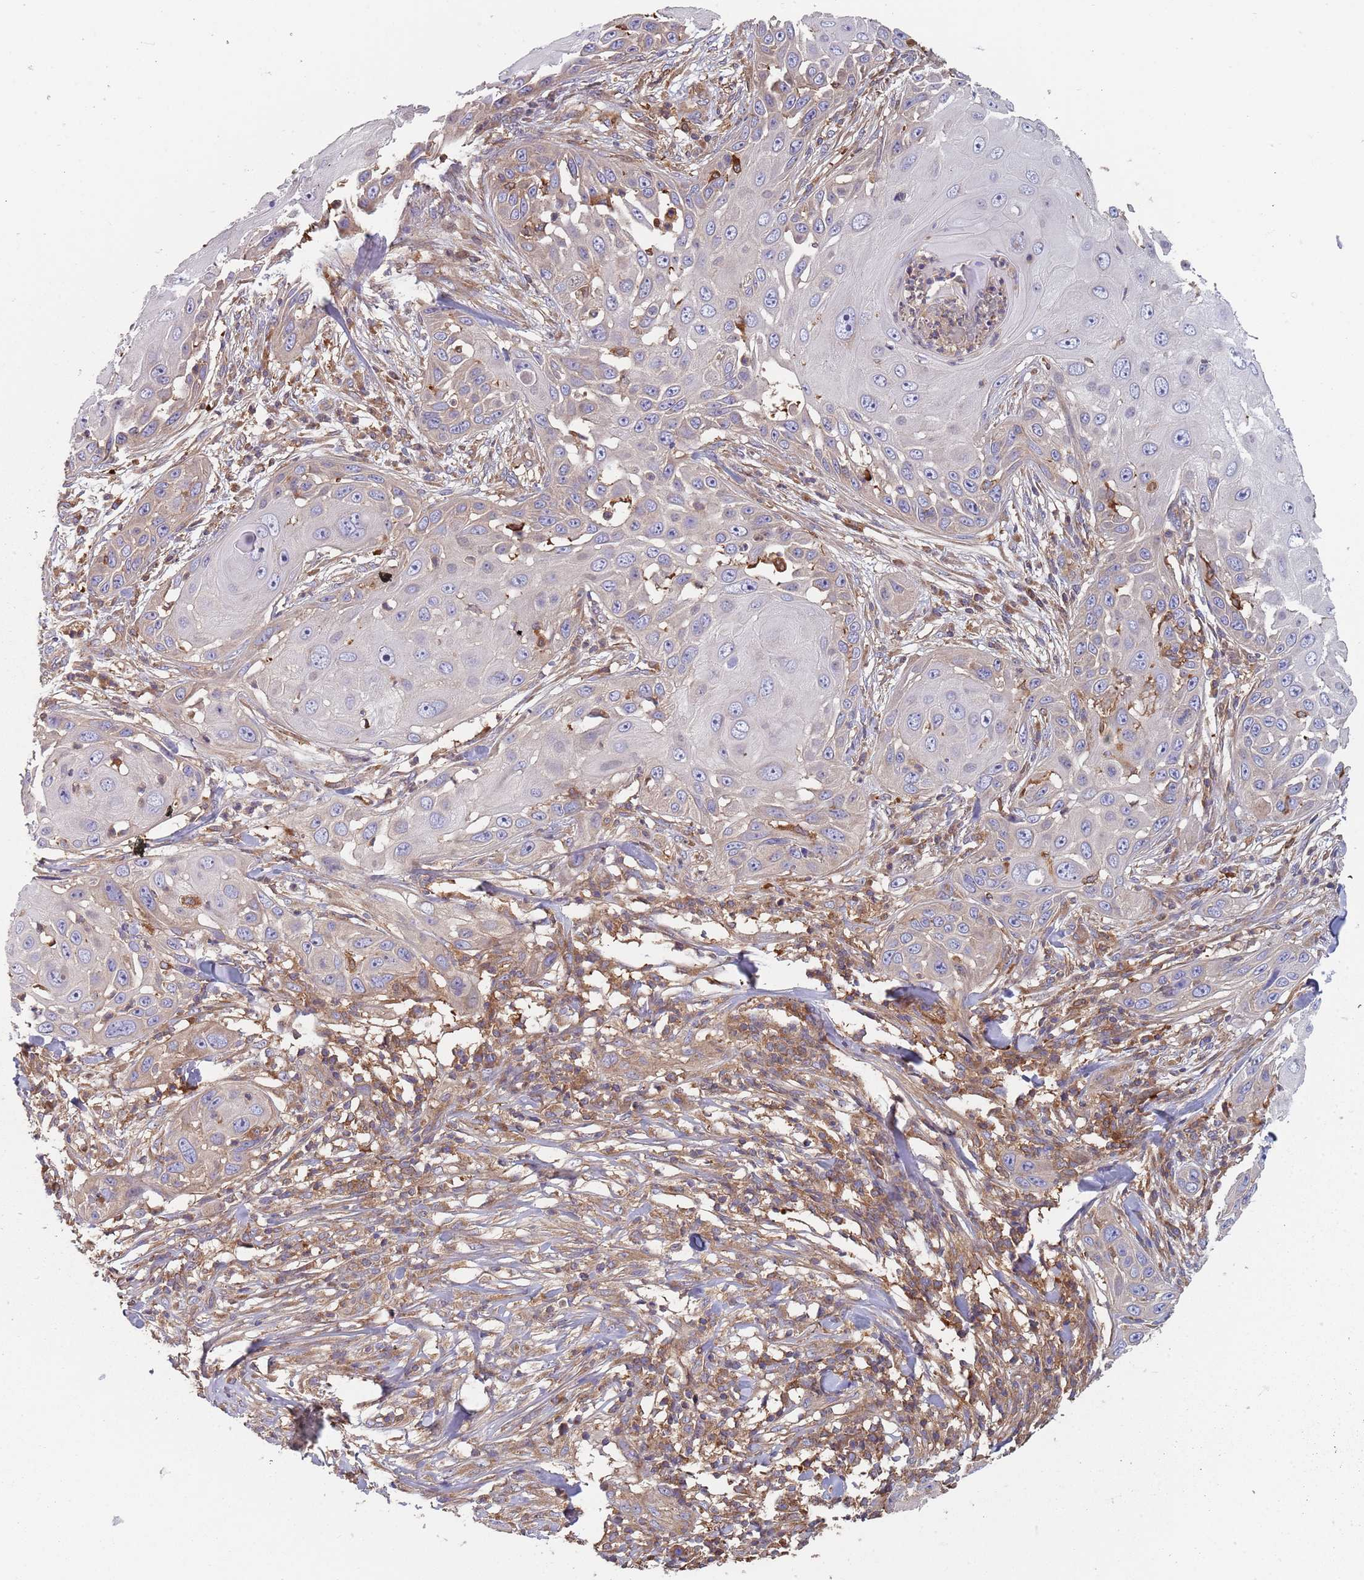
{"staining": {"intensity": "moderate", "quantity": "25%-75%", "location": "cytoplasmic/membranous"}, "tissue": "skin cancer", "cell_type": "Tumor cells", "image_type": "cancer", "snomed": [{"axis": "morphology", "description": "Squamous cell carcinoma, NOS"}, {"axis": "topography", "description": "Skin"}], "caption": "Skin squamous cell carcinoma stained with DAB IHC displays medium levels of moderate cytoplasmic/membranous expression in about 25%-75% of tumor cells.", "gene": "GDI2", "patient": {"sex": "female", "age": 44}}